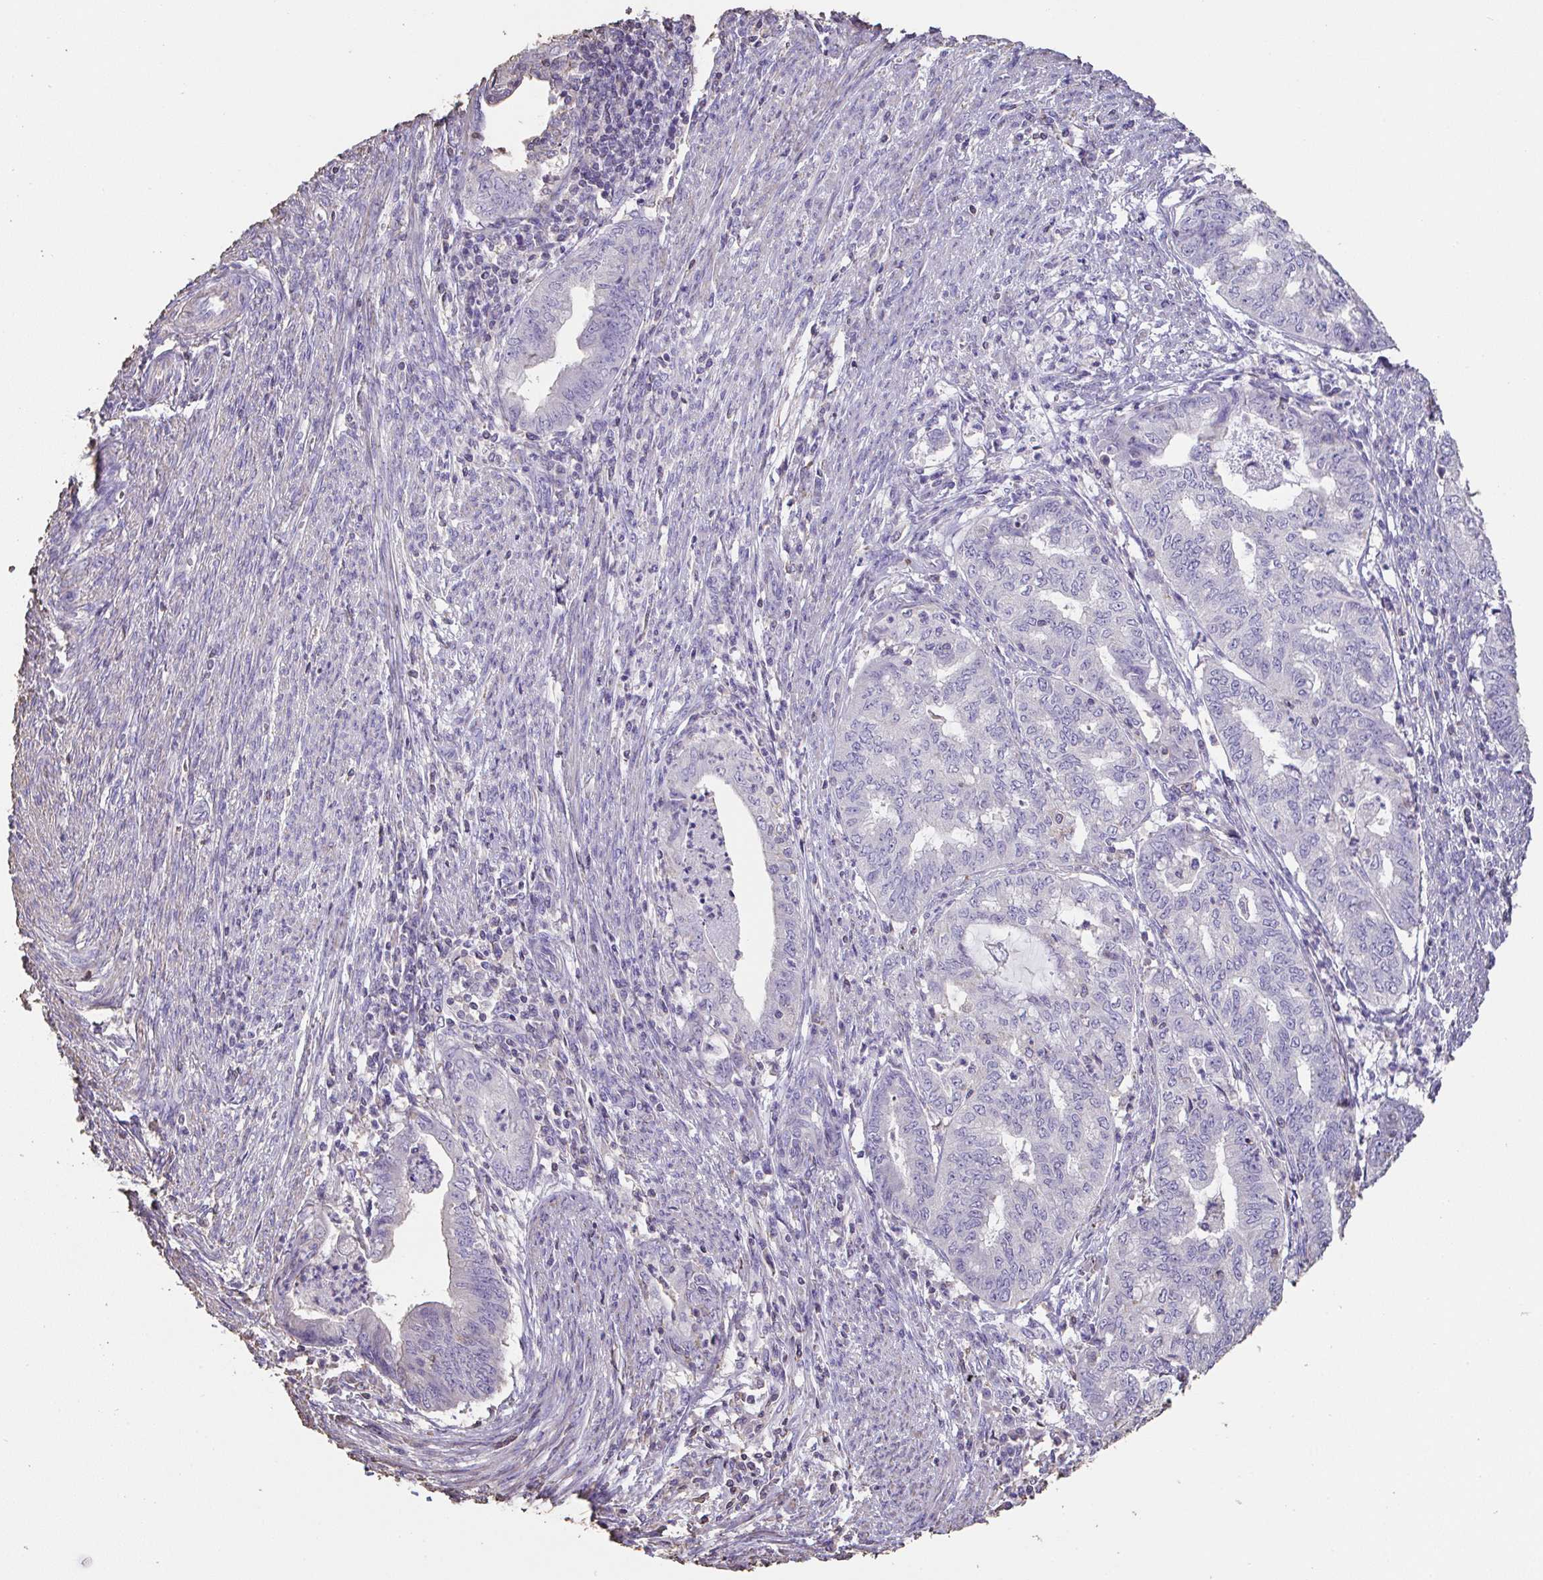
{"staining": {"intensity": "negative", "quantity": "none", "location": "none"}, "tissue": "endometrial cancer", "cell_type": "Tumor cells", "image_type": "cancer", "snomed": [{"axis": "morphology", "description": "Adenocarcinoma, NOS"}, {"axis": "topography", "description": "Endometrium"}], "caption": "The photomicrograph shows no significant positivity in tumor cells of adenocarcinoma (endometrial).", "gene": "IL23R", "patient": {"sex": "female", "age": 79}}